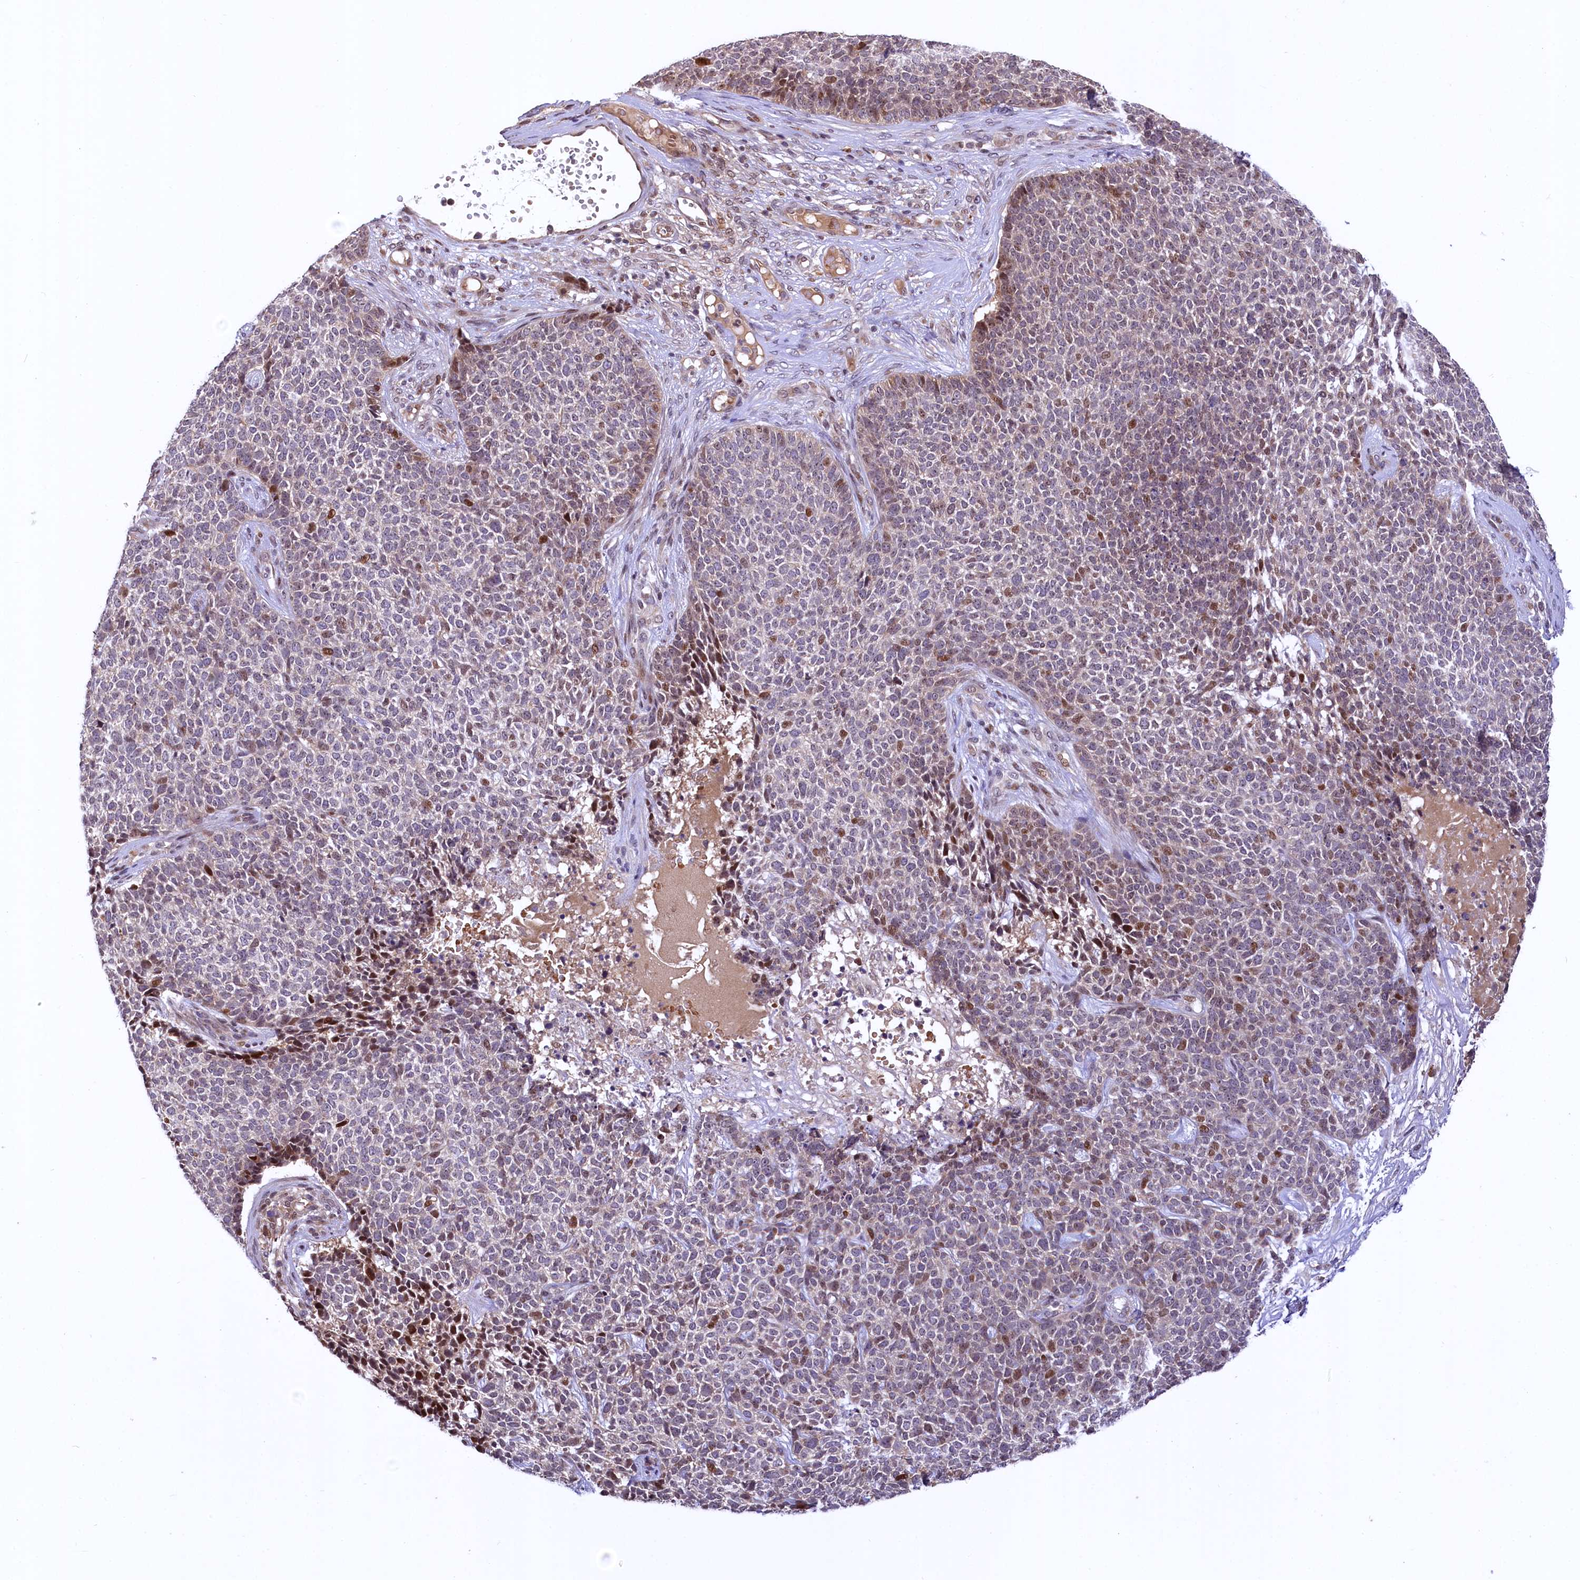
{"staining": {"intensity": "strong", "quantity": "<25%", "location": "cytoplasmic/membranous,nuclear"}, "tissue": "skin cancer", "cell_type": "Tumor cells", "image_type": "cancer", "snomed": [{"axis": "morphology", "description": "Basal cell carcinoma"}, {"axis": "topography", "description": "Skin"}], "caption": "Immunohistochemical staining of human basal cell carcinoma (skin) shows medium levels of strong cytoplasmic/membranous and nuclear protein staining in about <25% of tumor cells. Ihc stains the protein in brown and the nuclei are stained blue.", "gene": "N4BP2L1", "patient": {"sex": "female", "age": 84}}